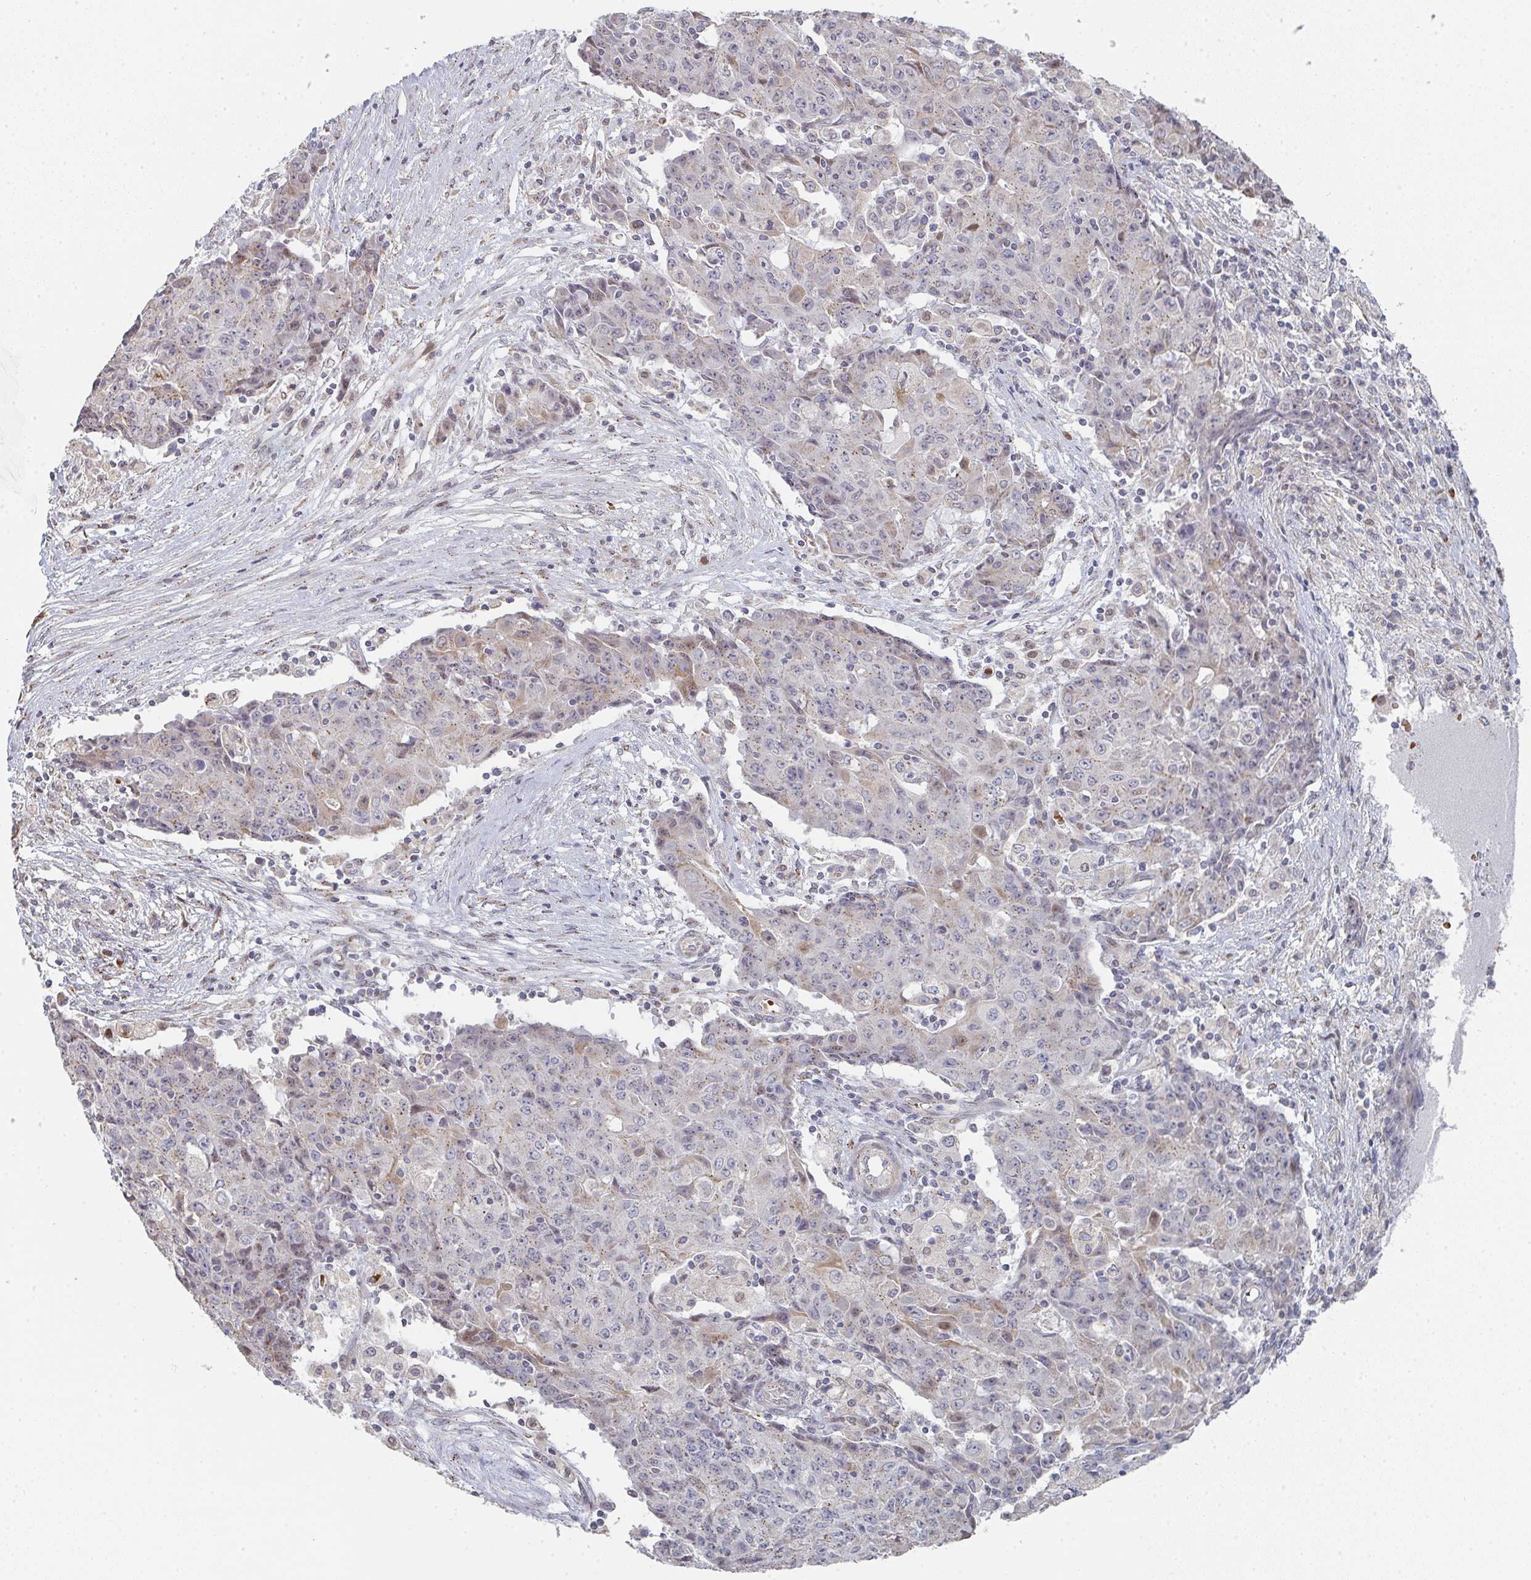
{"staining": {"intensity": "moderate", "quantity": "25%-75%", "location": "cytoplasmic/membranous"}, "tissue": "ovarian cancer", "cell_type": "Tumor cells", "image_type": "cancer", "snomed": [{"axis": "morphology", "description": "Carcinoma, endometroid"}, {"axis": "topography", "description": "Ovary"}], "caption": "Protein expression analysis of human endometroid carcinoma (ovarian) reveals moderate cytoplasmic/membranous positivity in about 25%-75% of tumor cells.", "gene": "ZNF526", "patient": {"sex": "female", "age": 42}}